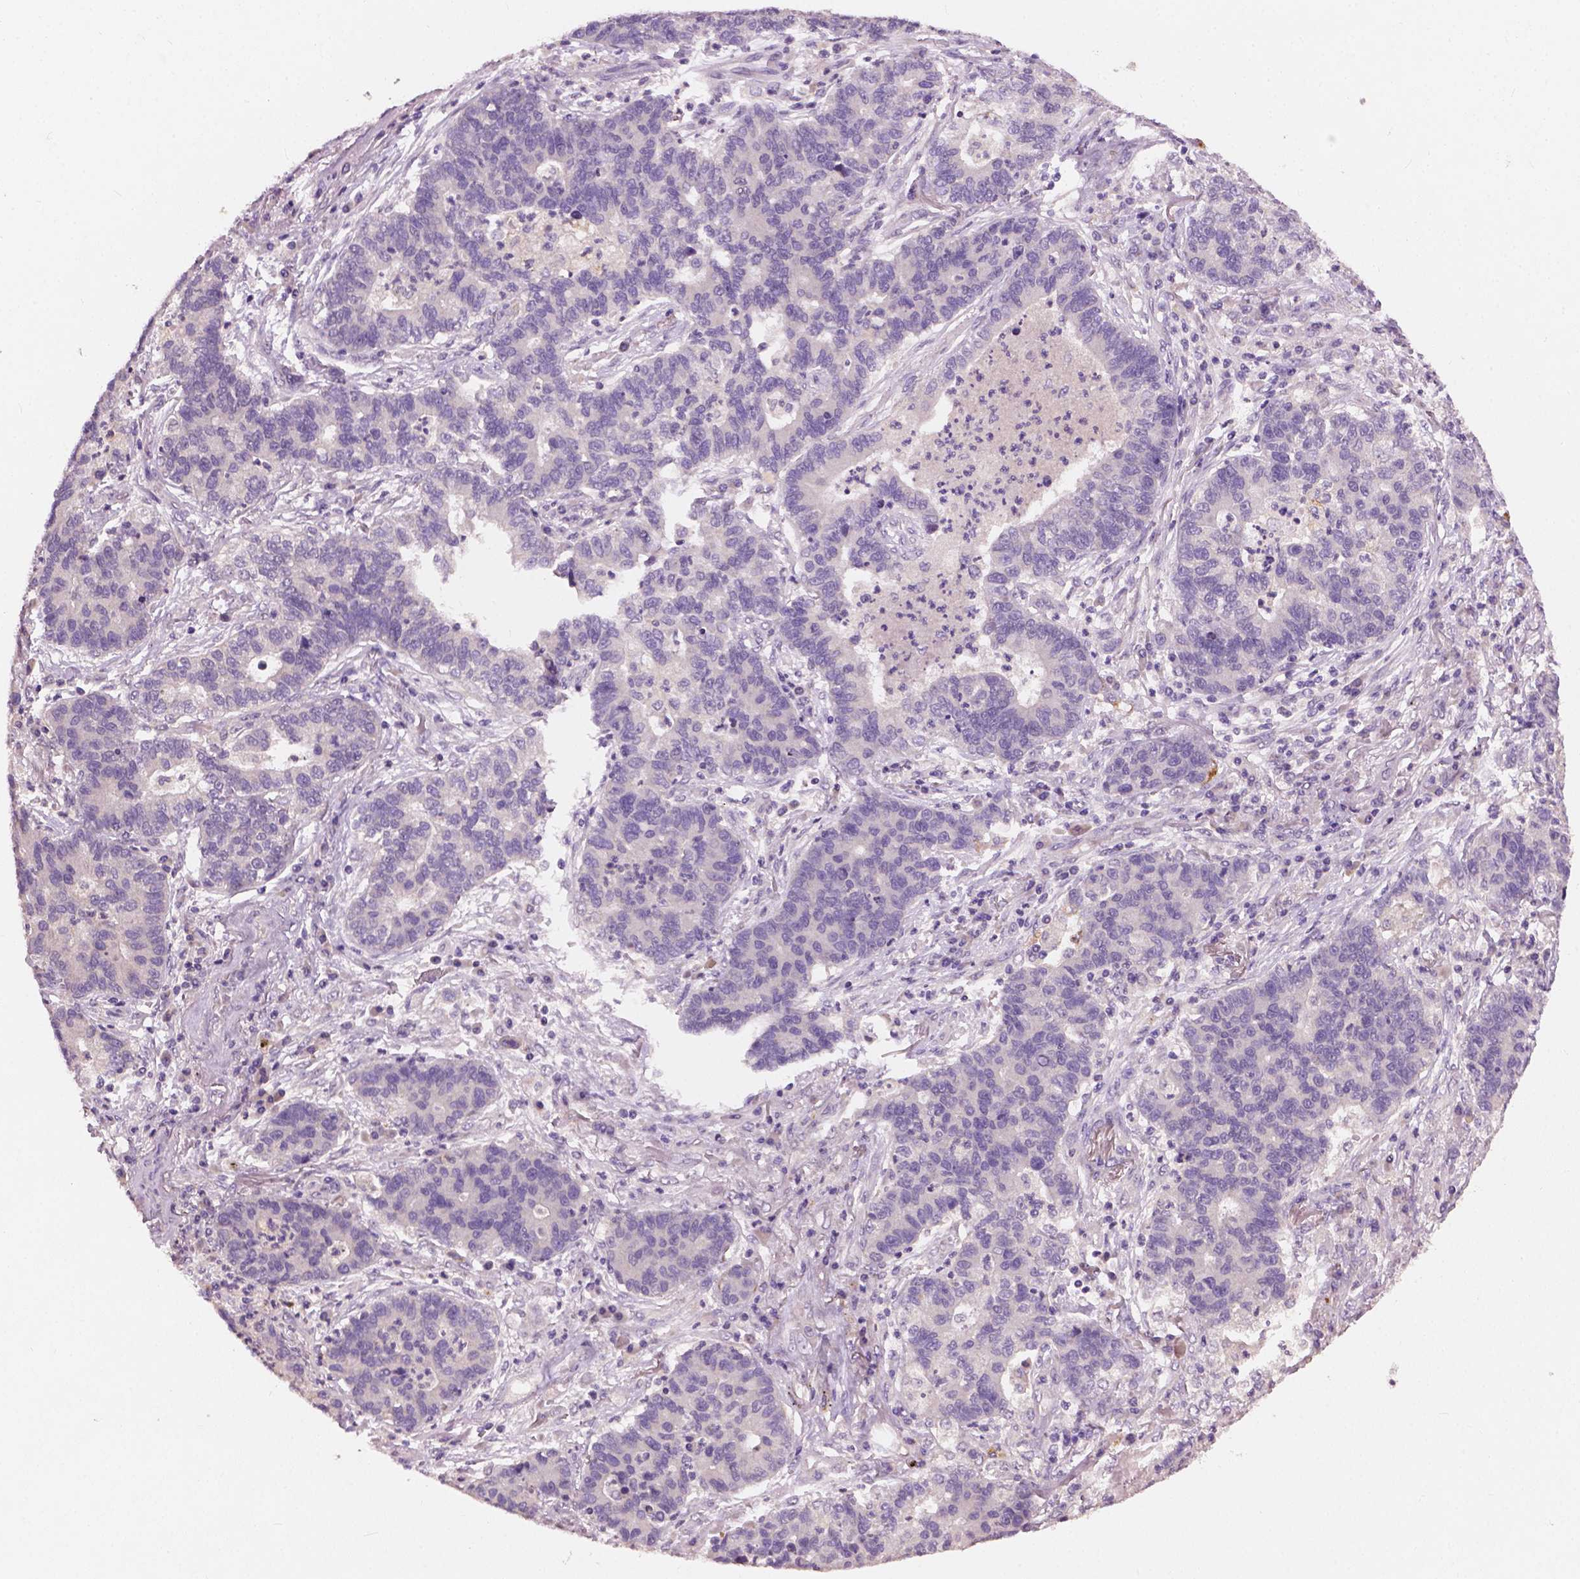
{"staining": {"intensity": "negative", "quantity": "none", "location": "none"}, "tissue": "lung cancer", "cell_type": "Tumor cells", "image_type": "cancer", "snomed": [{"axis": "morphology", "description": "Adenocarcinoma, NOS"}, {"axis": "topography", "description": "Lung"}], "caption": "An immunohistochemistry (IHC) histopathology image of lung cancer is shown. There is no staining in tumor cells of lung cancer.", "gene": "KRT17", "patient": {"sex": "female", "age": 57}}